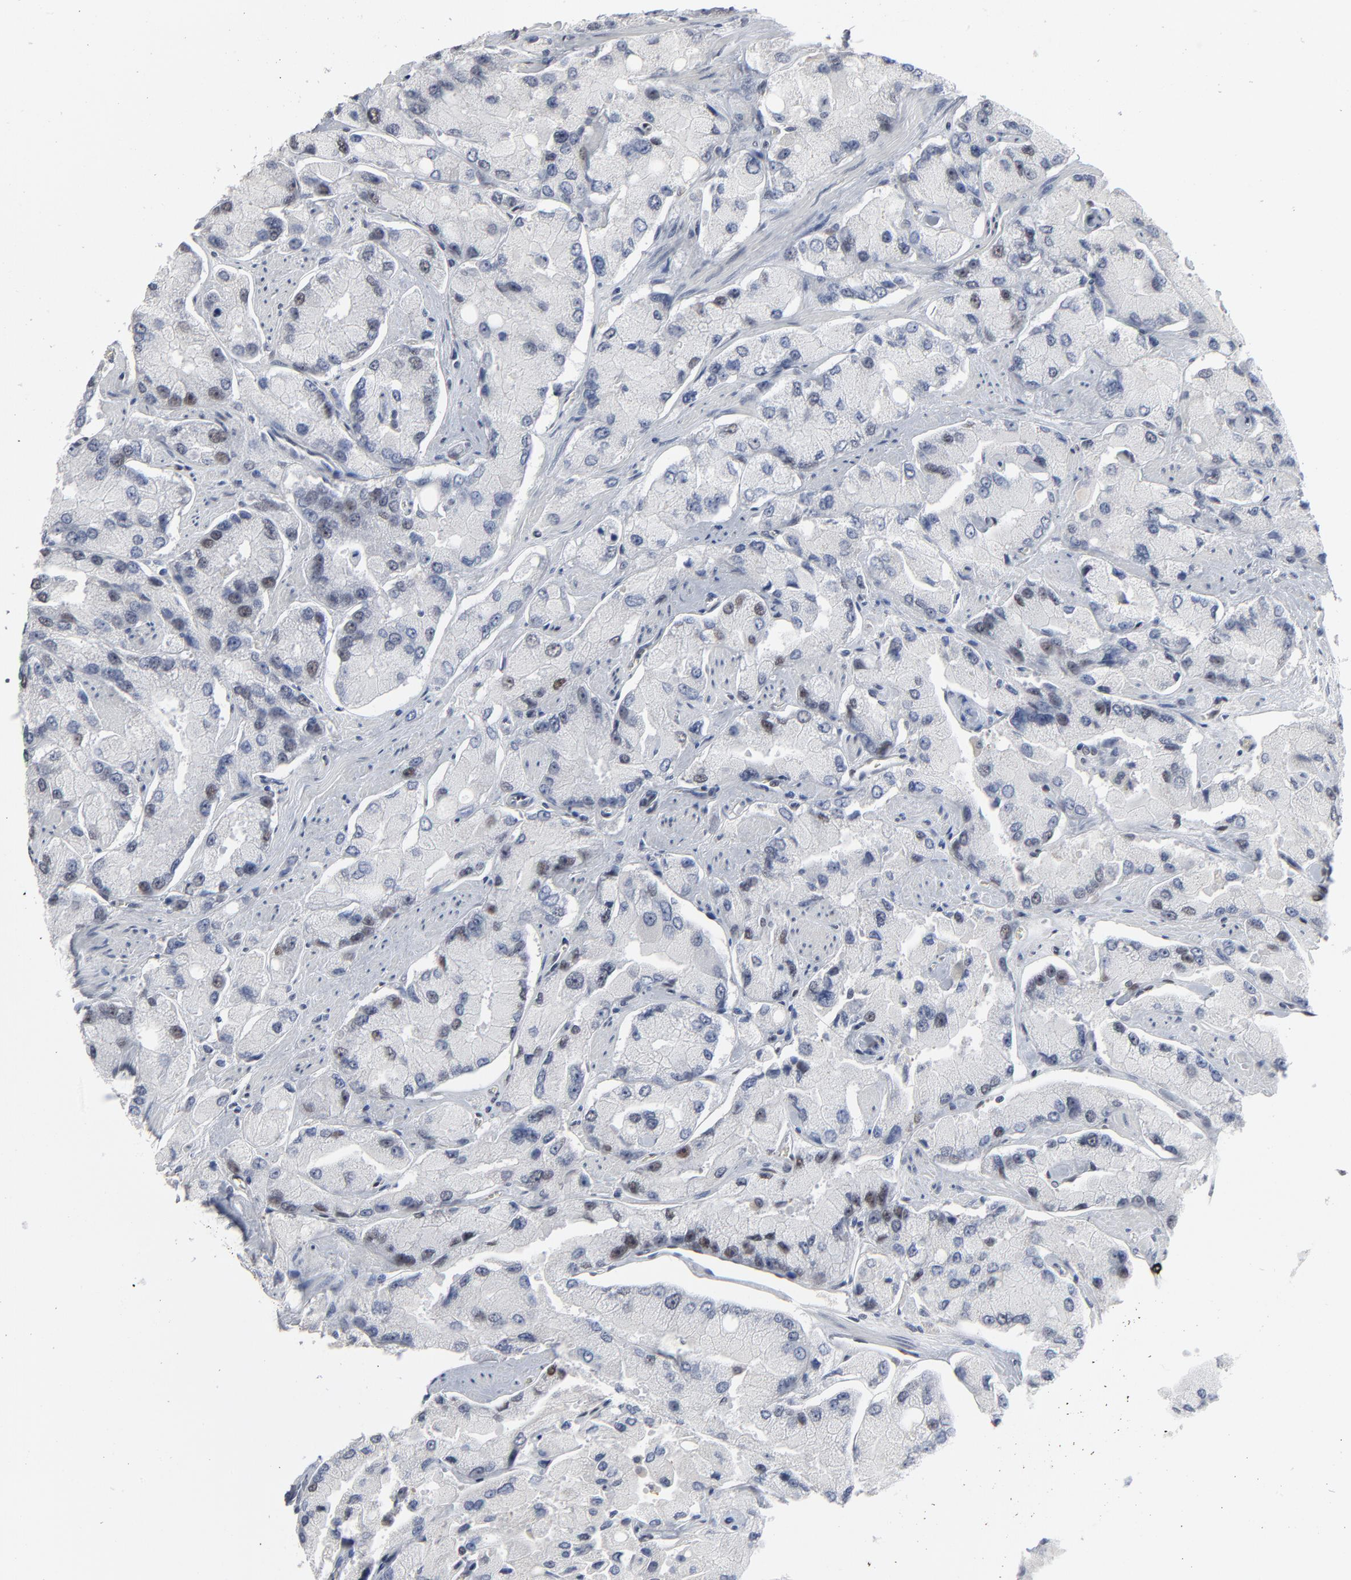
{"staining": {"intensity": "weak", "quantity": "<25%", "location": "nuclear"}, "tissue": "prostate cancer", "cell_type": "Tumor cells", "image_type": "cancer", "snomed": [{"axis": "morphology", "description": "Adenocarcinoma, High grade"}, {"axis": "topography", "description": "Prostate"}], "caption": "Prostate cancer (adenocarcinoma (high-grade)) stained for a protein using immunohistochemistry (IHC) demonstrates no staining tumor cells.", "gene": "ATF7", "patient": {"sex": "male", "age": 58}}